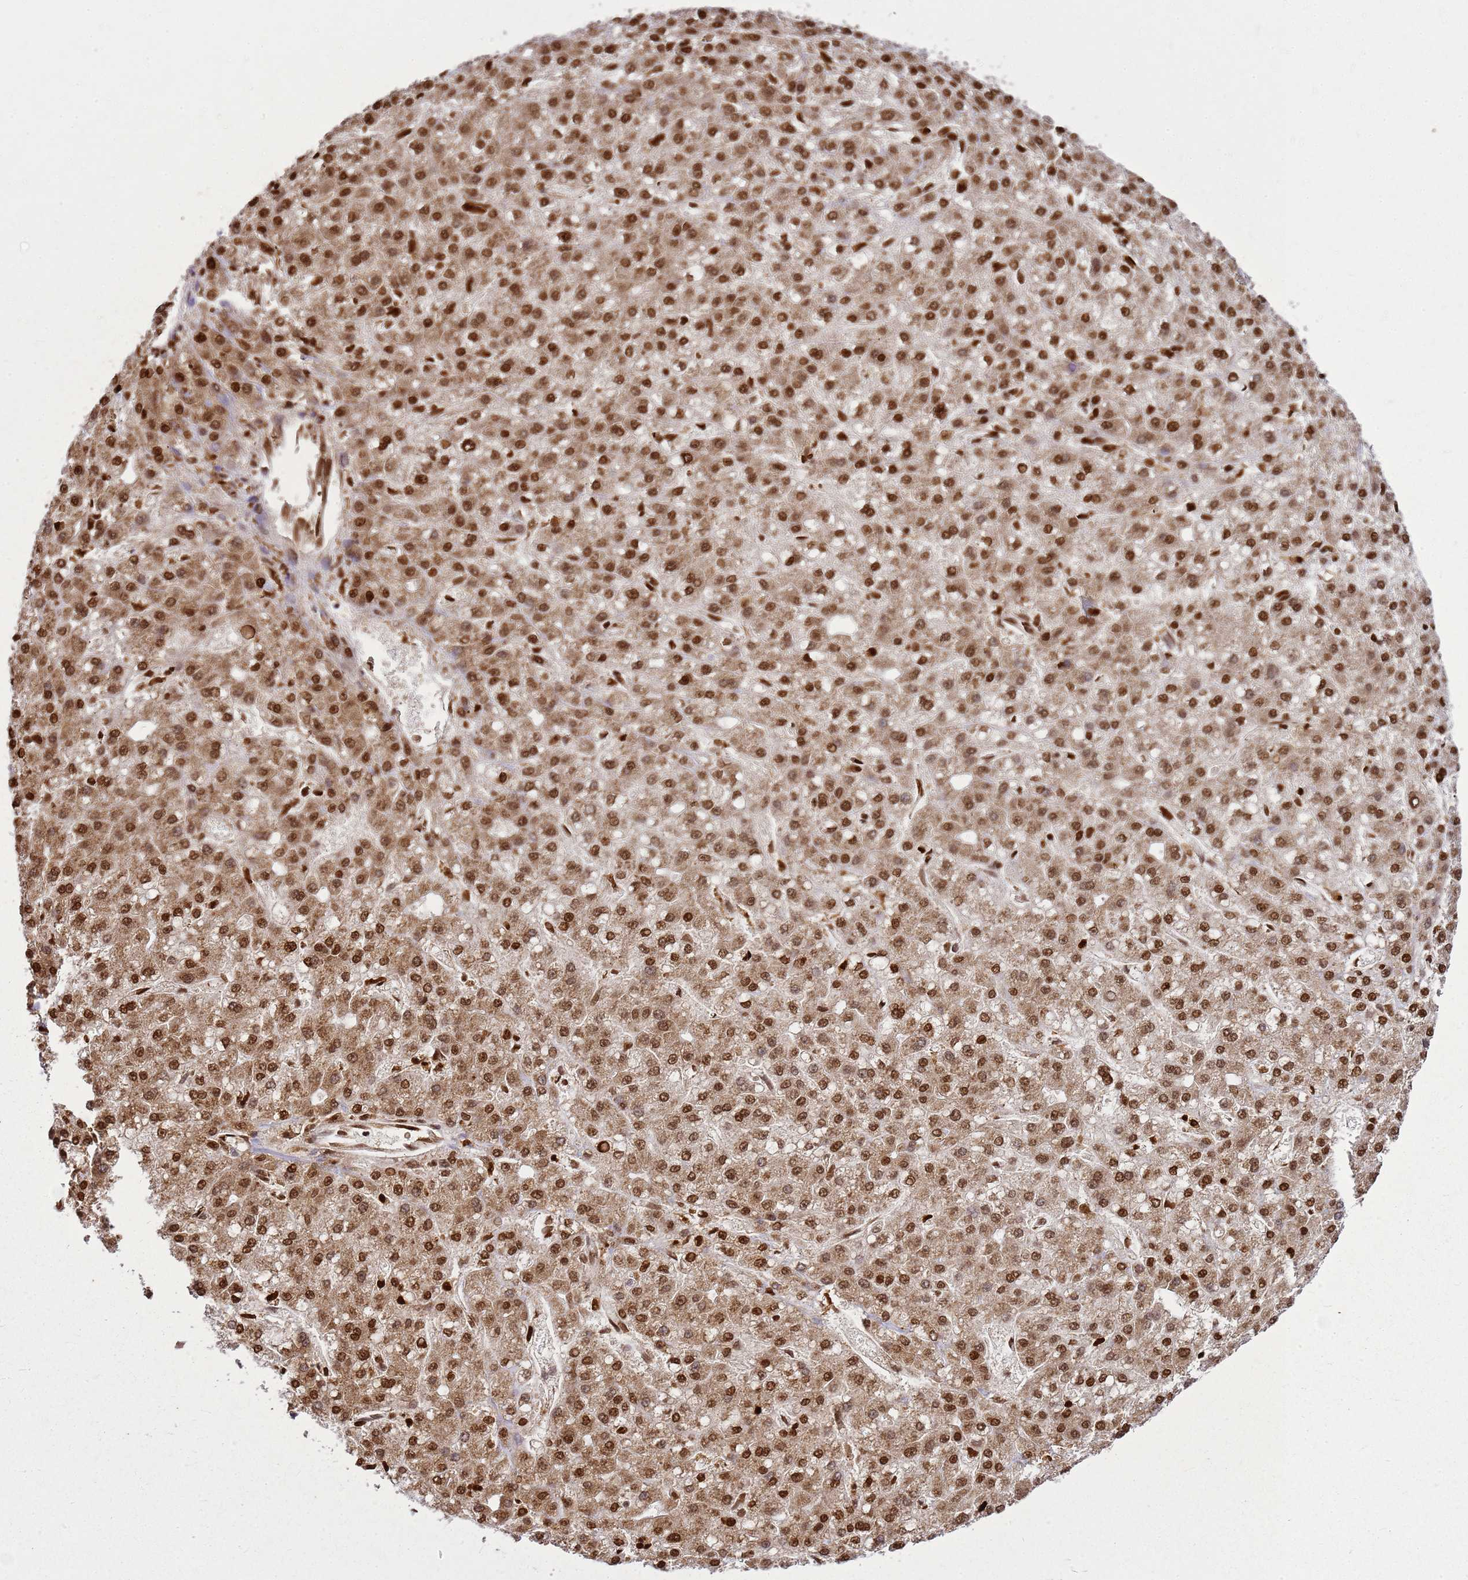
{"staining": {"intensity": "moderate", "quantity": ">75%", "location": "nuclear"}, "tissue": "liver cancer", "cell_type": "Tumor cells", "image_type": "cancer", "snomed": [{"axis": "morphology", "description": "Carcinoma, Hepatocellular, NOS"}, {"axis": "topography", "description": "Liver"}], "caption": "A brown stain labels moderate nuclear positivity of a protein in human liver cancer (hepatocellular carcinoma) tumor cells.", "gene": "APEX1", "patient": {"sex": "male", "age": 67}}